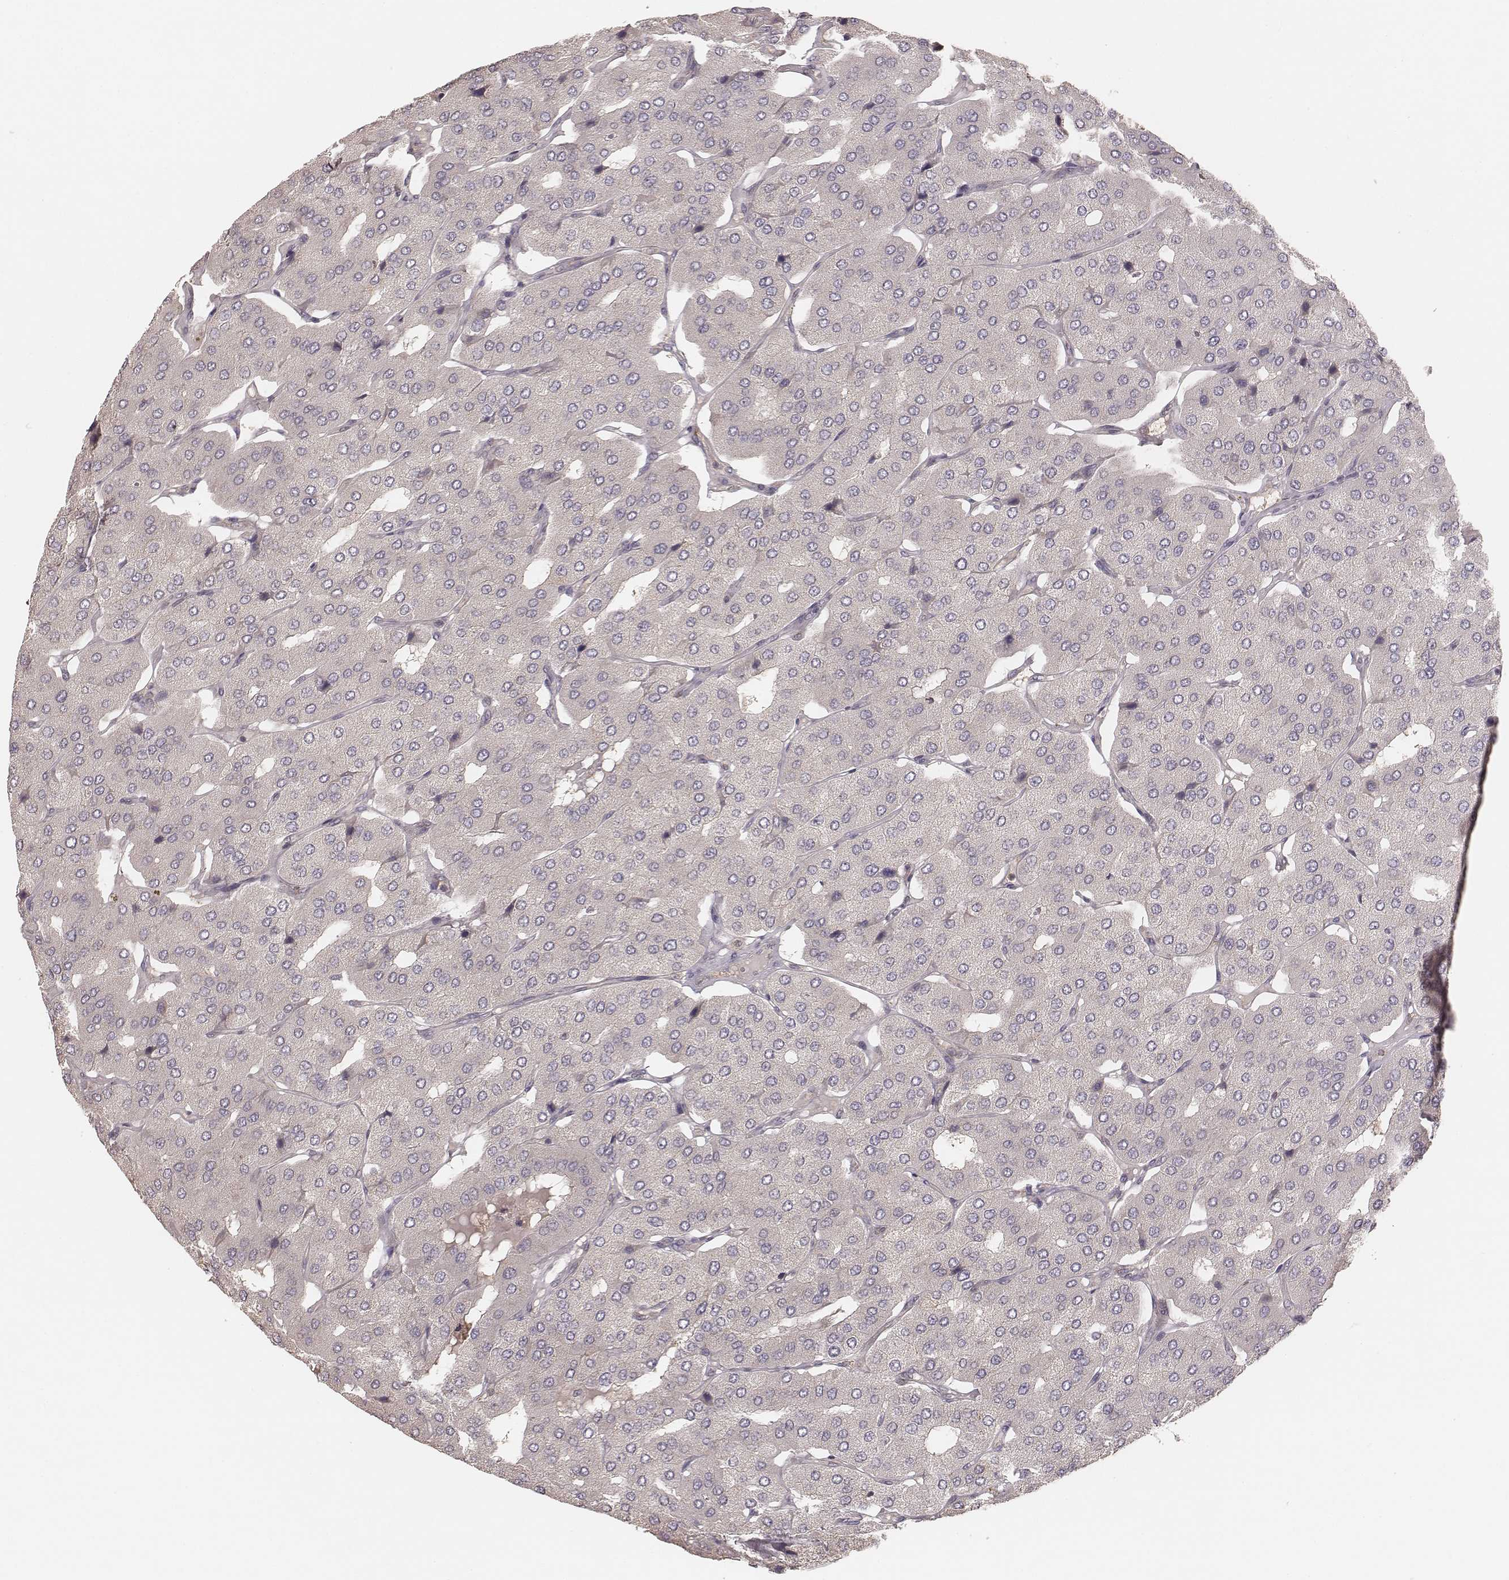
{"staining": {"intensity": "negative", "quantity": "none", "location": "none"}, "tissue": "parathyroid gland", "cell_type": "Glandular cells", "image_type": "normal", "snomed": [{"axis": "morphology", "description": "Normal tissue, NOS"}, {"axis": "morphology", "description": "Adenoma, NOS"}, {"axis": "topography", "description": "Parathyroid gland"}], "caption": "A photomicrograph of human parathyroid gland is negative for staining in glandular cells. (DAB immunohistochemistry (IHC) with hematoxylin counter stain).", "gene": "CARS1", "patient": {"sex": "female", "age": 86}}